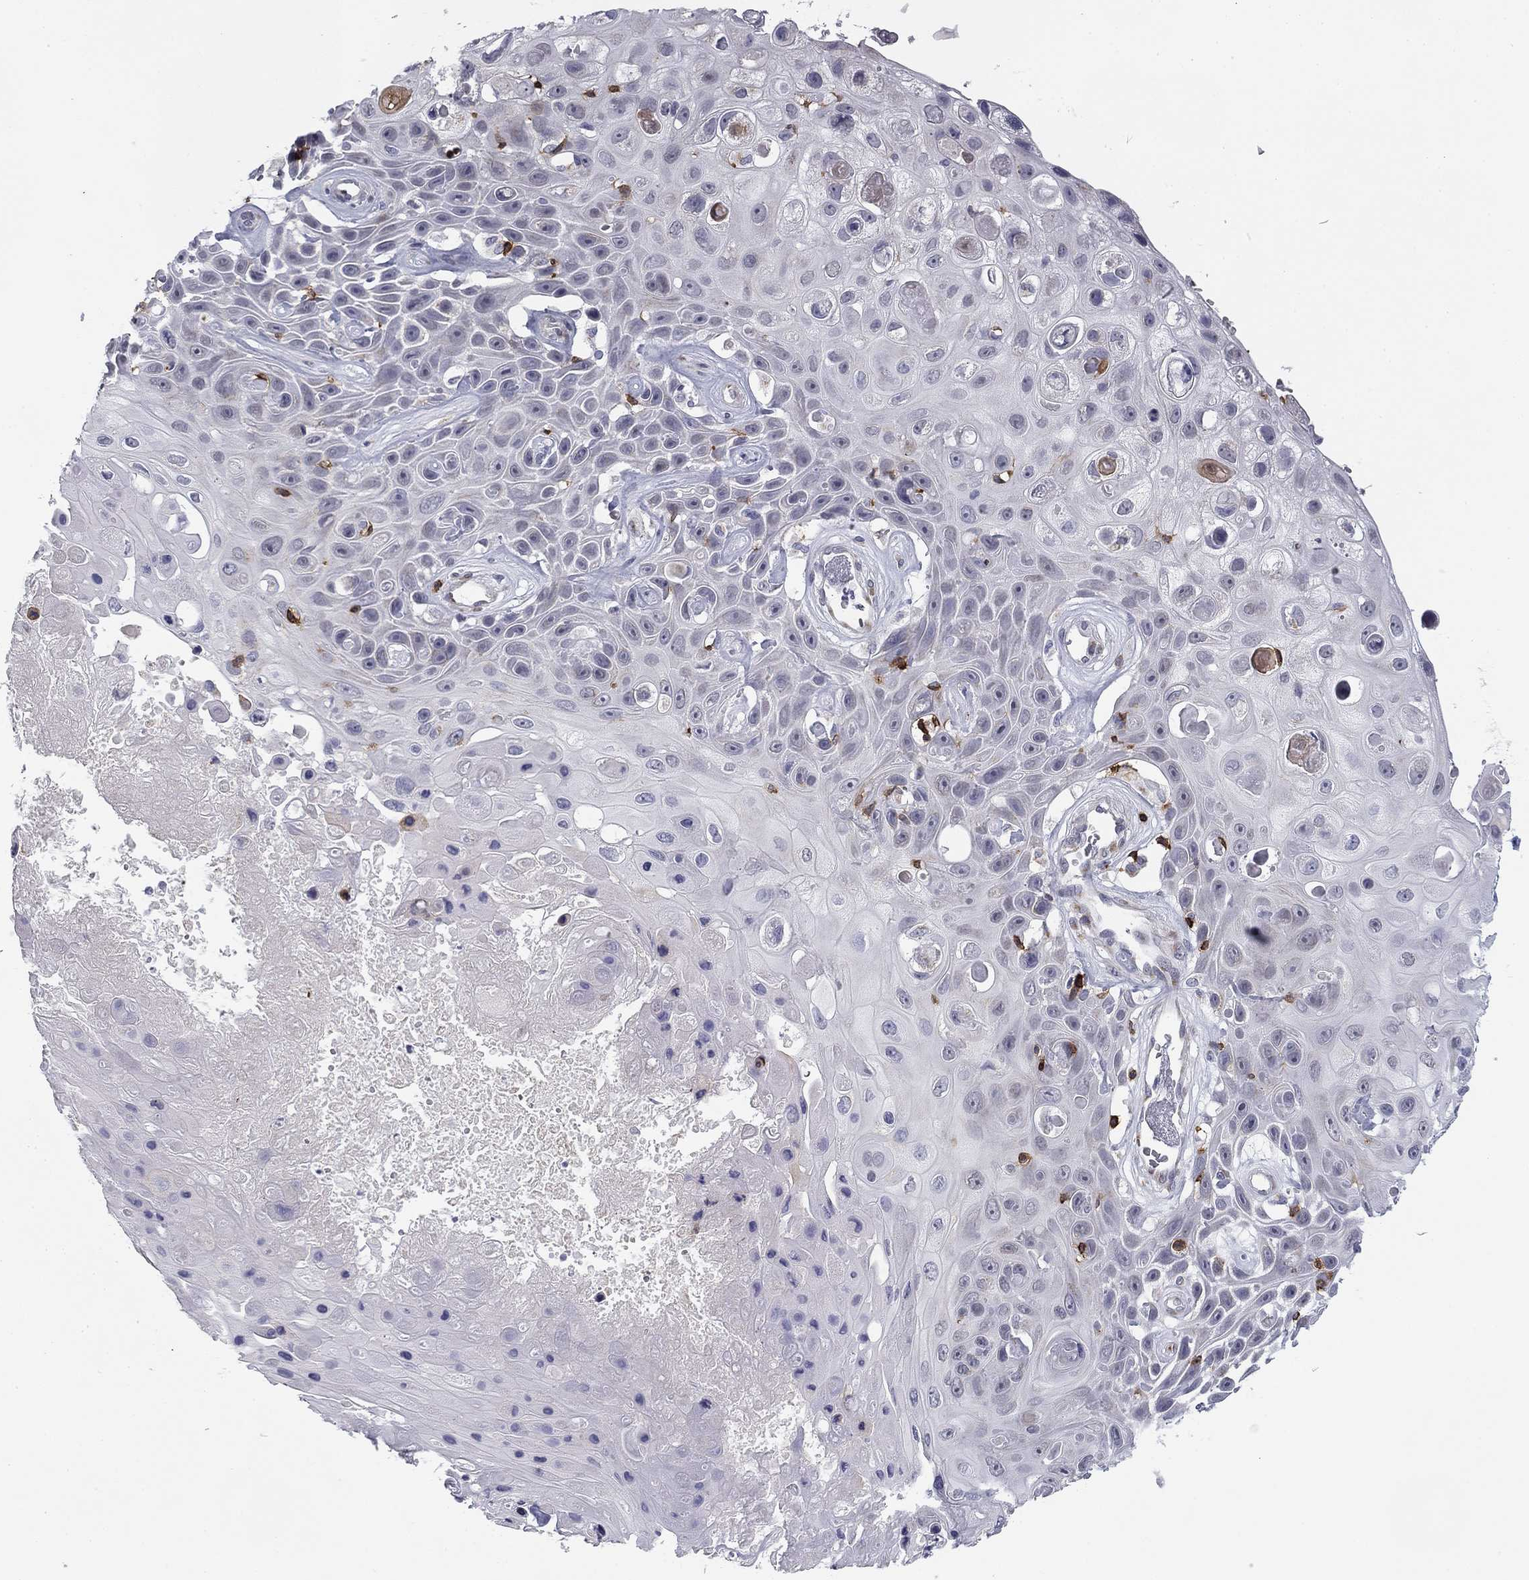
{"staining": {"intensity": "negative", "quantity": "none", "location": "none"}, "tissue": "skin cancer", "cell_type": "Tumor cells", "image_type": "cancer", "snomed": [{"axis": "morphology", "description": "Squamous cell carcinoma, NOS"}, {"axis": "topography", "description": "Skin"}], "caption": "The immunohistochemistry (IHC) histopathology image has no significant positivity in tumor cells of skin cancer (squamous cell carcinoma) tissue.", "gene": "TRAT1", "patient": {"sex": "male", "age": 82}}